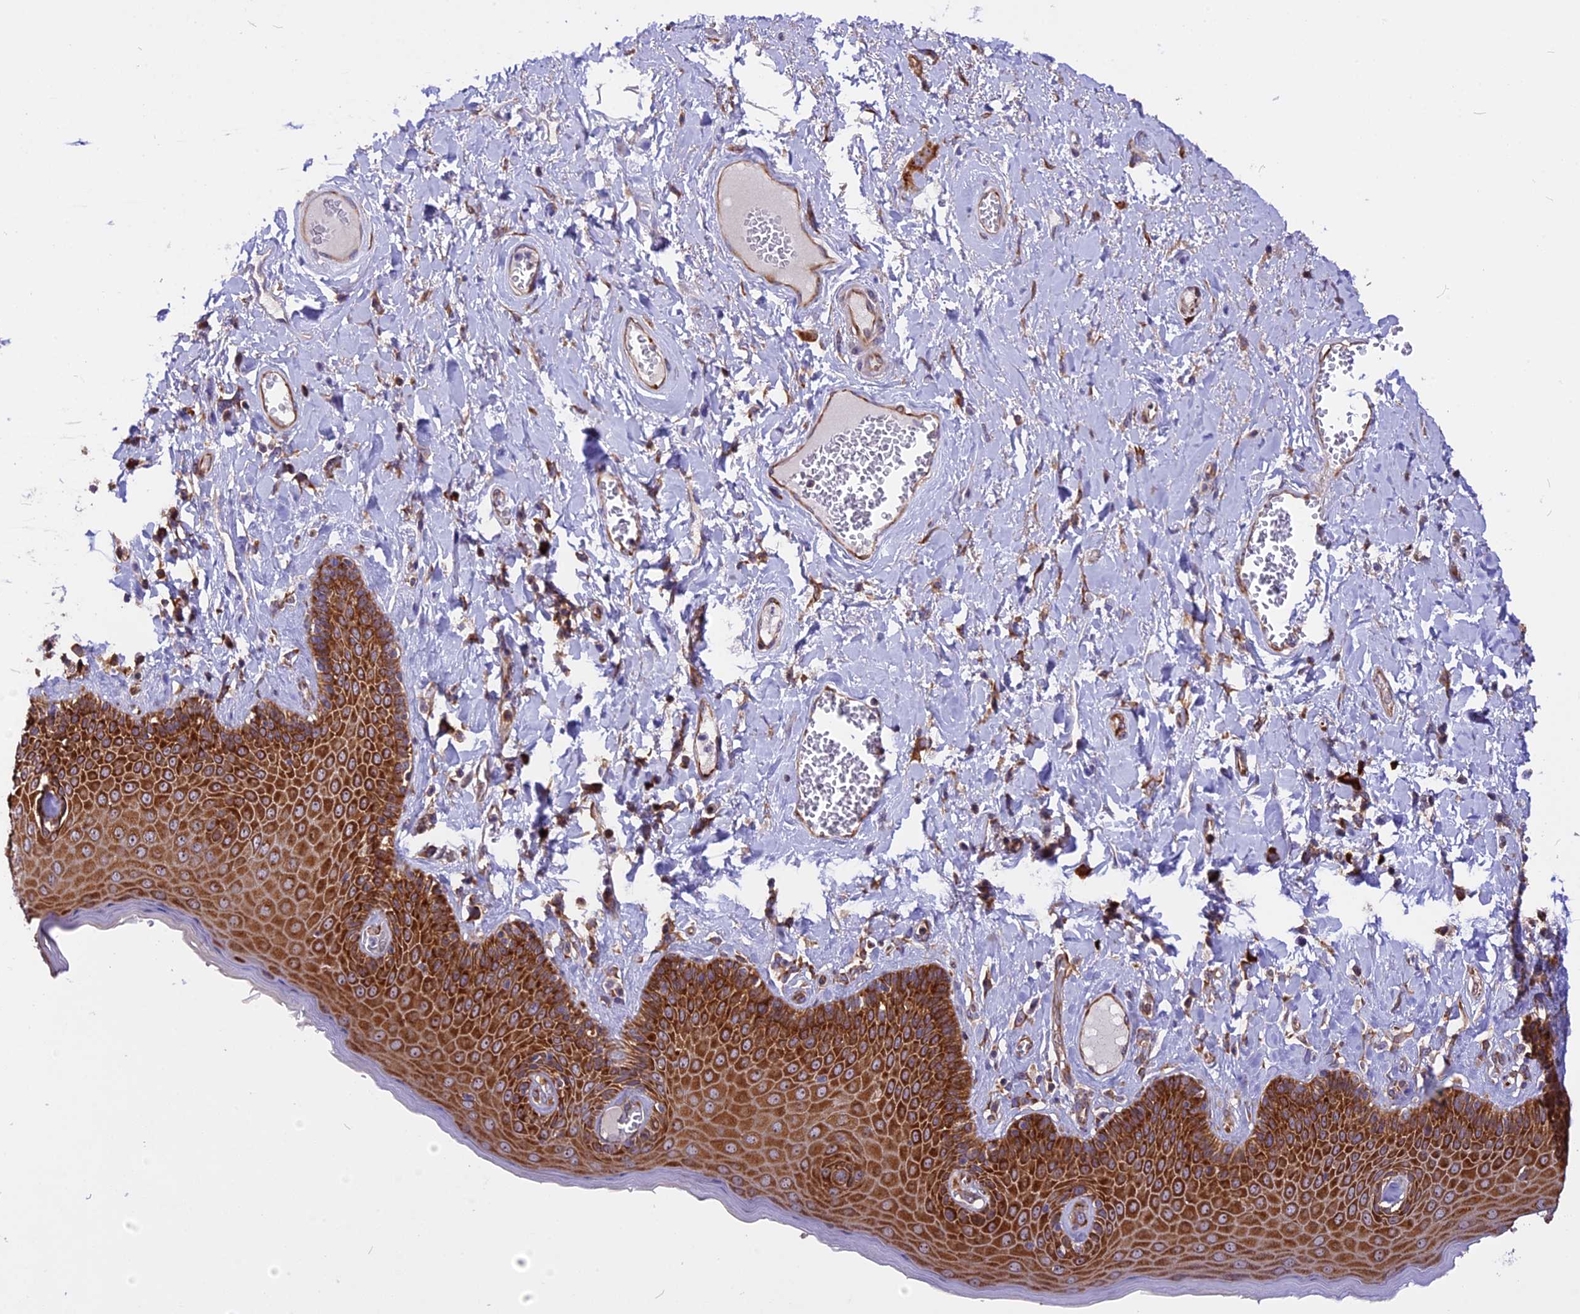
{"staining": {"intensity": "strong", "quantity": ">75%", "location": "cytoplasmic/membranous"}, "tissue": "skin", "cell_type": "Epidermal cells", "image_type": "normal", "snomed": [{"axis": "morphology", "description": "Normal tissue, NOS"}, {"axis": "topography", "description": "Anal"}], "caption": "Strong cytoplasmic/membranous expression for a protein is seen in about >75% of epidermal cells of normal skin using IHC.", "gene": "GNPTAB", "patient": {"sex": "male", "age": 69}}